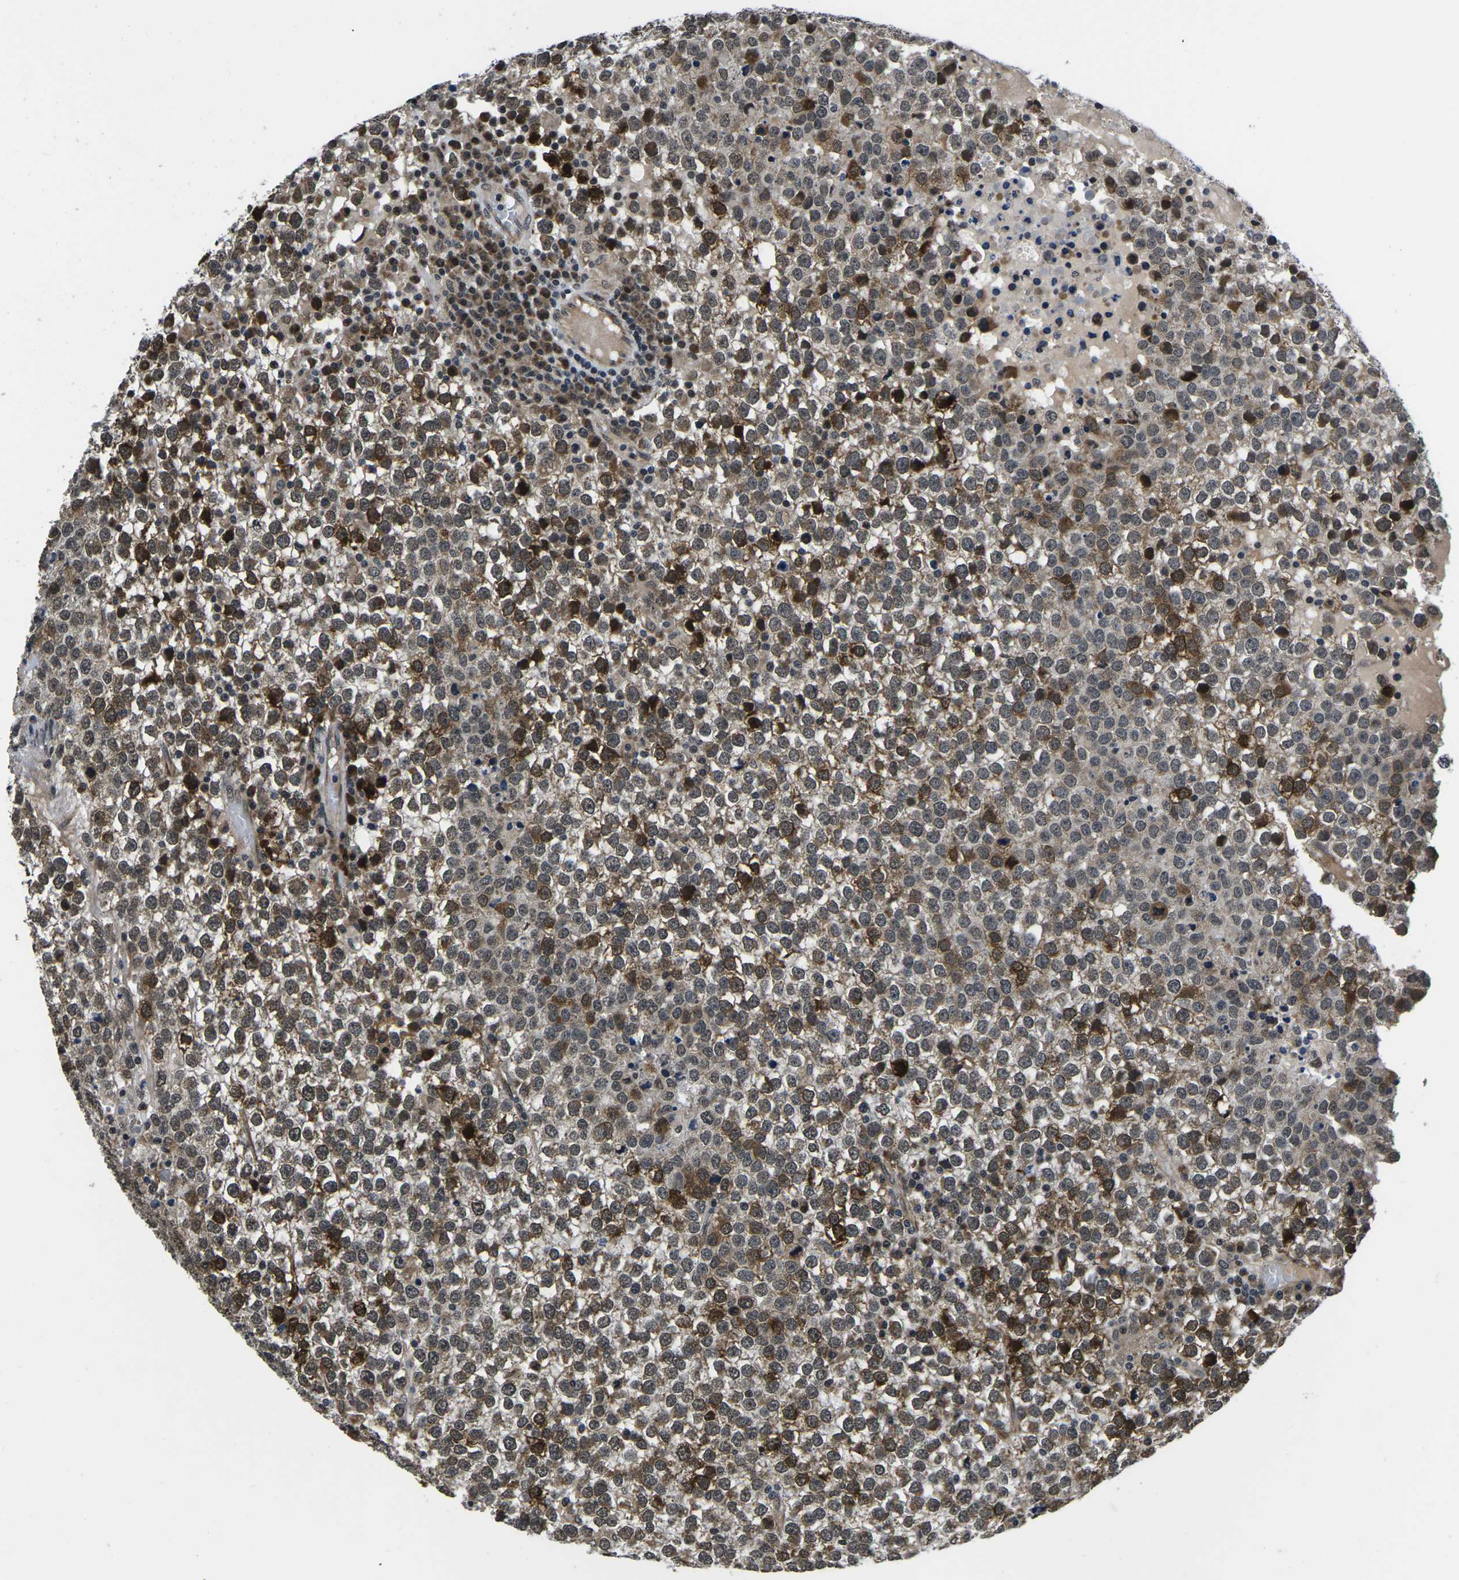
{"staining": {"intensity": "moderate", "quantity": "25%-75%", "location": "cytoplasmic/membranous,nuclear"}, "tissue": "testis cancer", "cell_type": "Tumor cells", "image_type": "cancer", "snomed": [{"axis": "morphology", "description": "Seminoma, NOS"}, {"axis": "topography", "description": "Testis"}], "caption": "Moderate cytoplasmic/membranous and nuclear expression for a protein is identified in about 25%-75% of tumor cells of testis cancer using immunohistochemistry (IHC).", "gene": "CCNE1", "patient": {"sex": "male", "age": 65}}